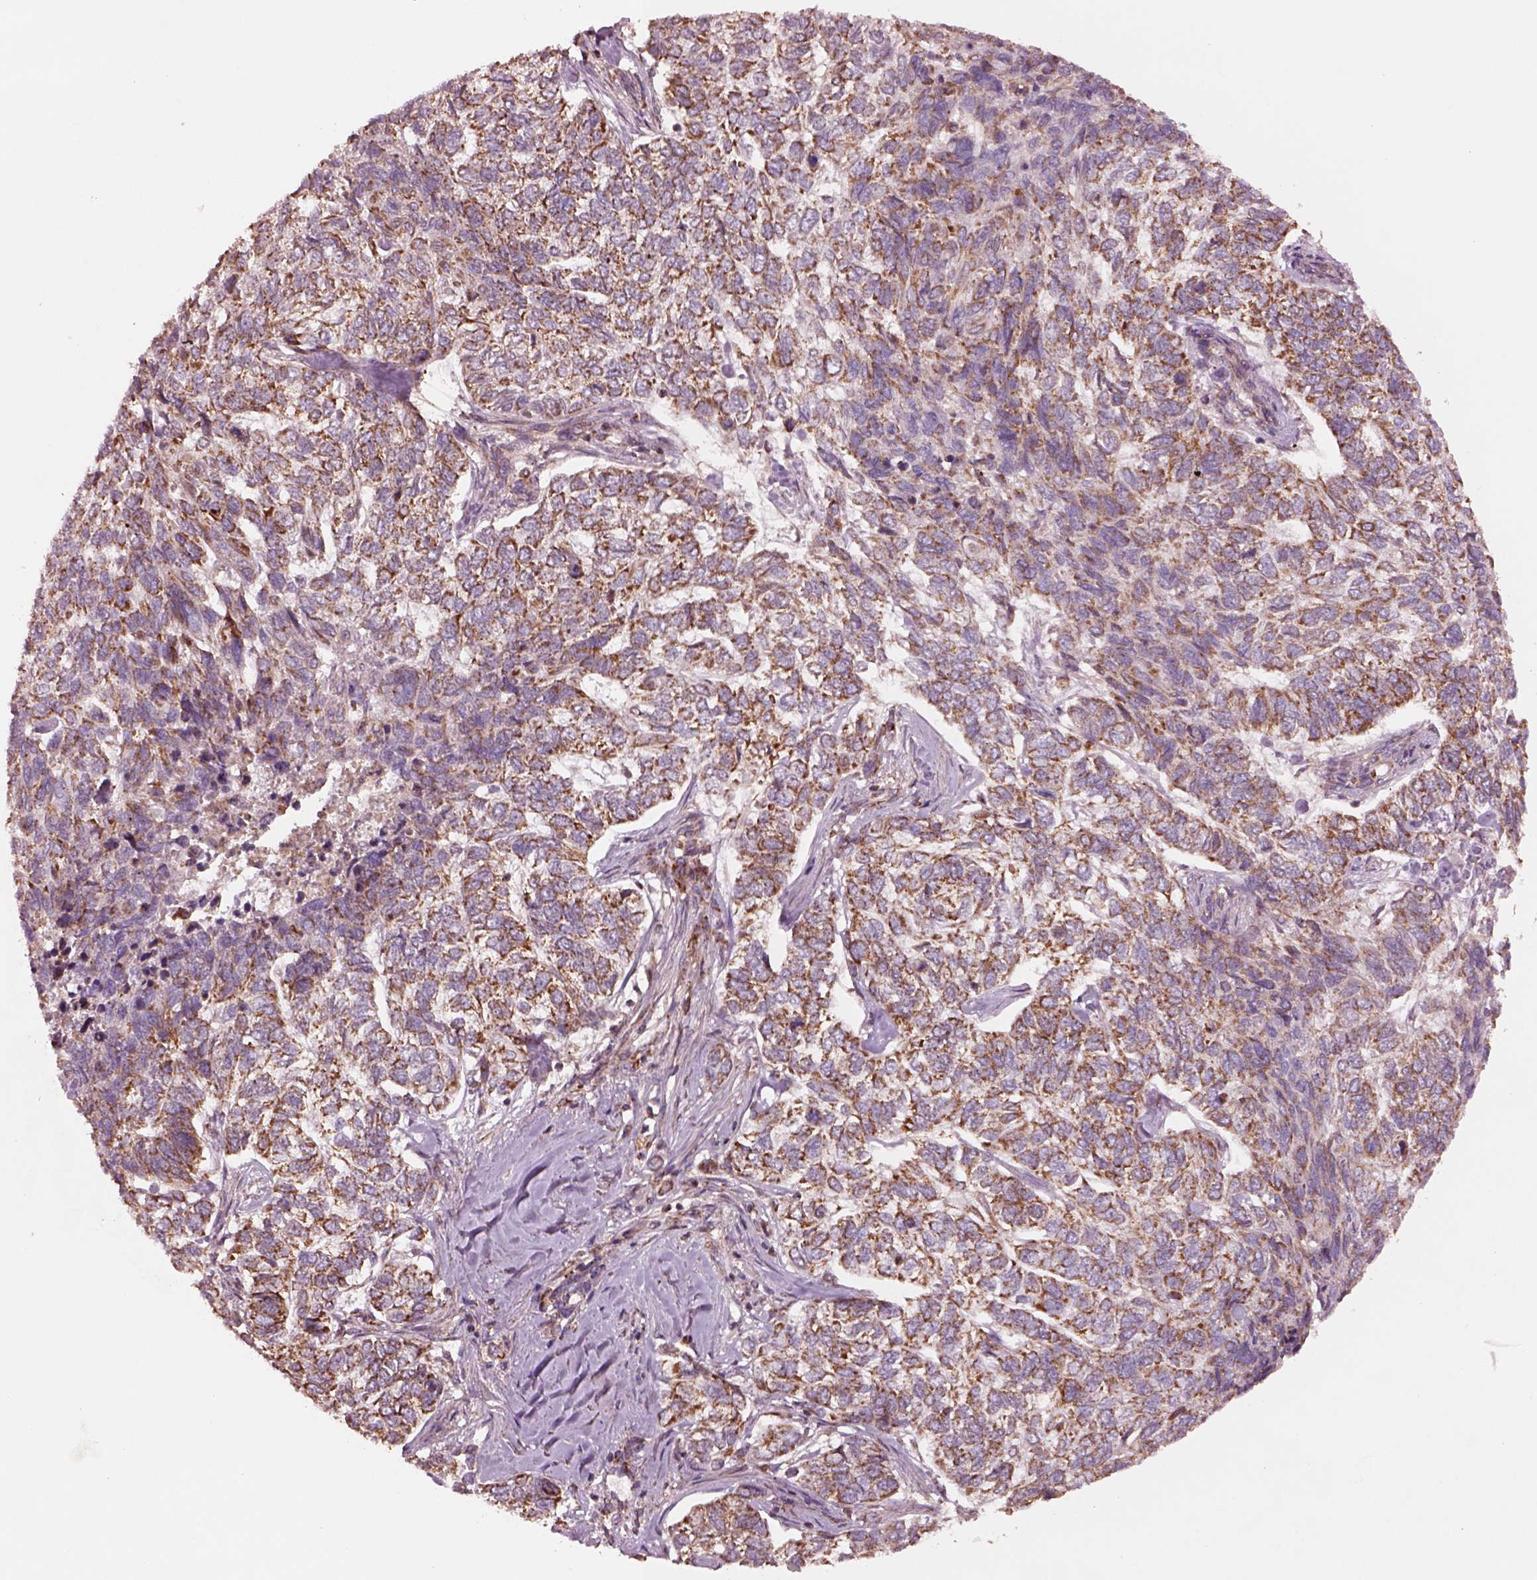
{"staining": {"intensity": "moderate", "quantity": ">75%", "location": "cytoplasmic/membranous"}, "tissue": "skin cancer", "cell_type": "Tumor cells", "image_type": "cancer", "snomed": [{"axis": "morphology", "description": "Basal cell carcinoma"}, {"axis": "topography", "description": "Skin"}], "caption": "The histopathology image displays immunohistochemical staining of basal cell carcinoma (skin). There is moderate cytoplasmic/membranous staining is identified in about >75% of tumor cells. The staining was performed using DAB (3,3'-diaminobenzidine) to visualize the protein expression in brown, while the nuclei were stained in blue with hematoxylin (Magnification: 20x).", "gene": "SLC25A5", "patient": {"sex": "female", "age": 65}}